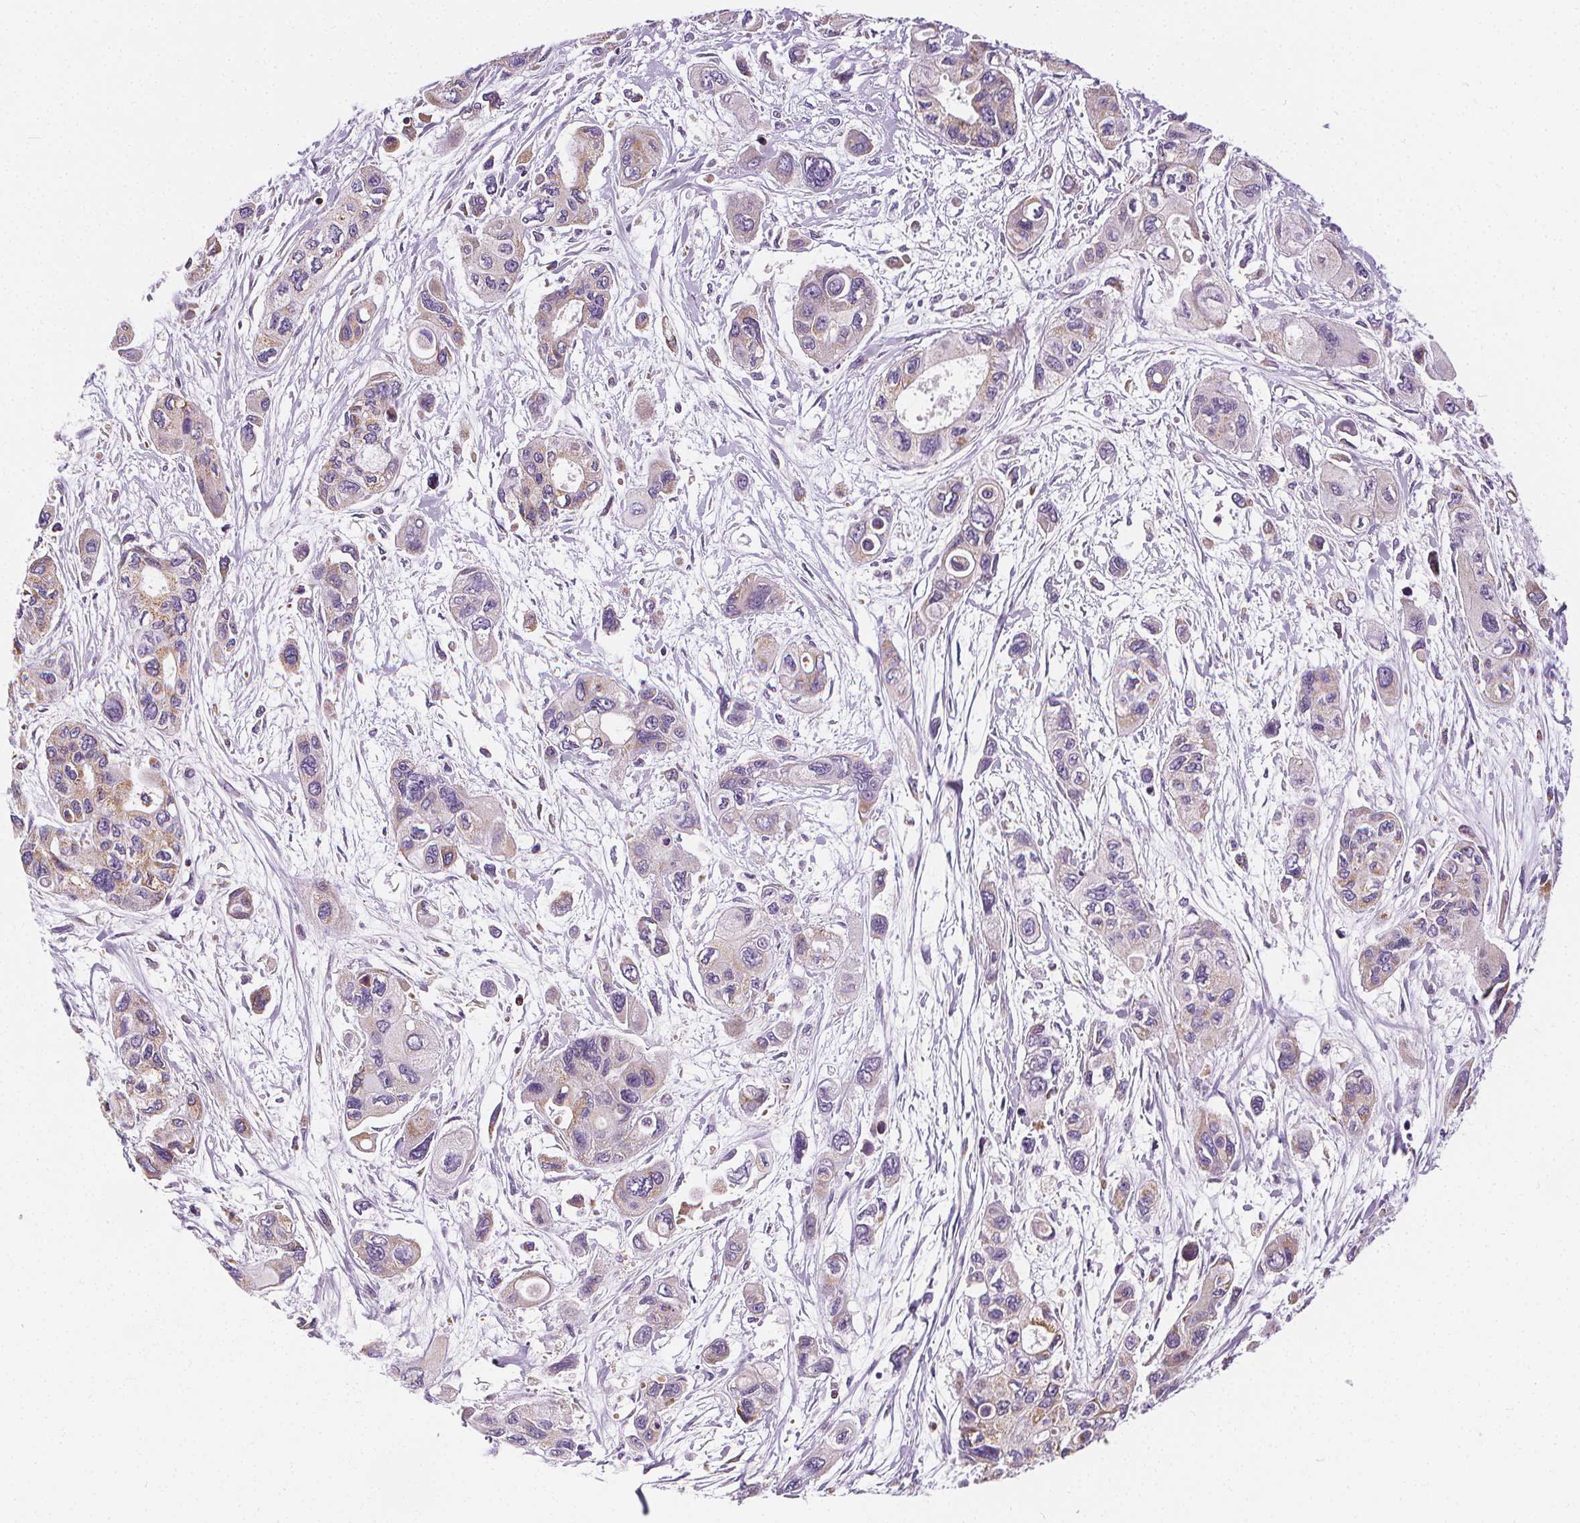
{"staining": {"intensity": "weak", "quantity": "<25%", "location": "cytoplasmic/membranous"}, "tissue": "pancreatic cancer", "cell_type": "Tumor cells", "image_type": "cancer", "snomed": [{"axis": "morphology", "description": "Adenocarcinoma, NOS"}, {"axis": "topography", "description": "Pancreas"}], "caption": "Photomicrograph shows no protein staining in tumor cells of adenocarcinoma (pancreatic) tissue. (DAB (3,3'-diaminobenzidine) IHC visualized using brightfield microscopy, high magnification).", "gene": "RAB20", "patient": {"sex": "female", "age": 47}}